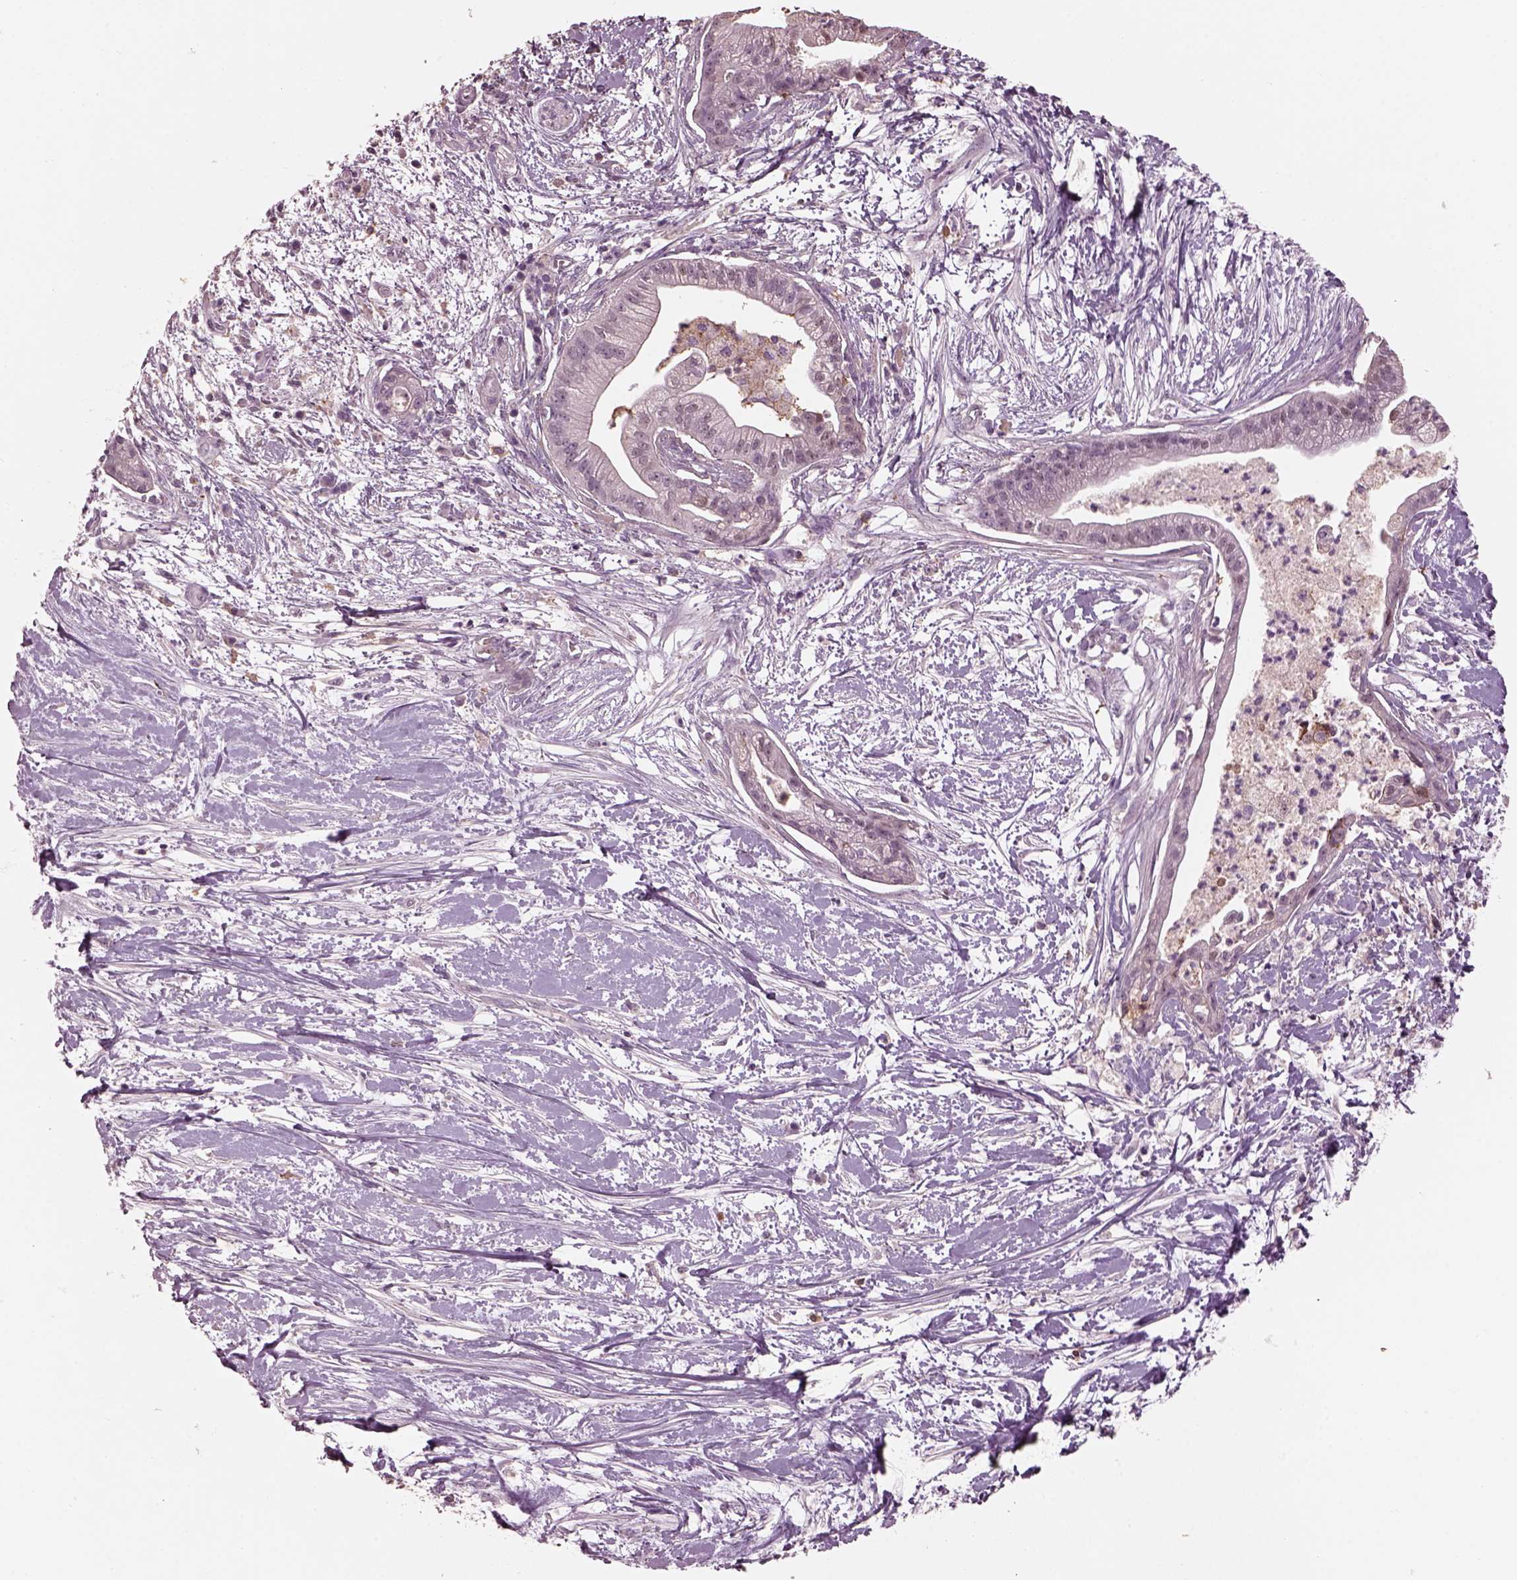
{"staining": {"intensity": "negative", "quantity": "none", "location": "none"}, "tissue": "pancreatic cancer", "cell_type": "Tumor cells", "image_type": "cancer", "snomed": [{"axis": "morphology", "description": "Normal tissue, NOS"}, {"axis": "morphology", "description": "Adenocarcinoma, NOS"}, {"axis": "topography", "description": "Lymph node"}, {"axis": "topography", "description": "Pancreas"}], "caption": "This is an immunohistochemistry photomicrograph of human pancreatic cancer (adenocarcinoma). There is no staining in tumor cells.", "gene": "SRI", "patient": {"sex": "female", "age": 58}}